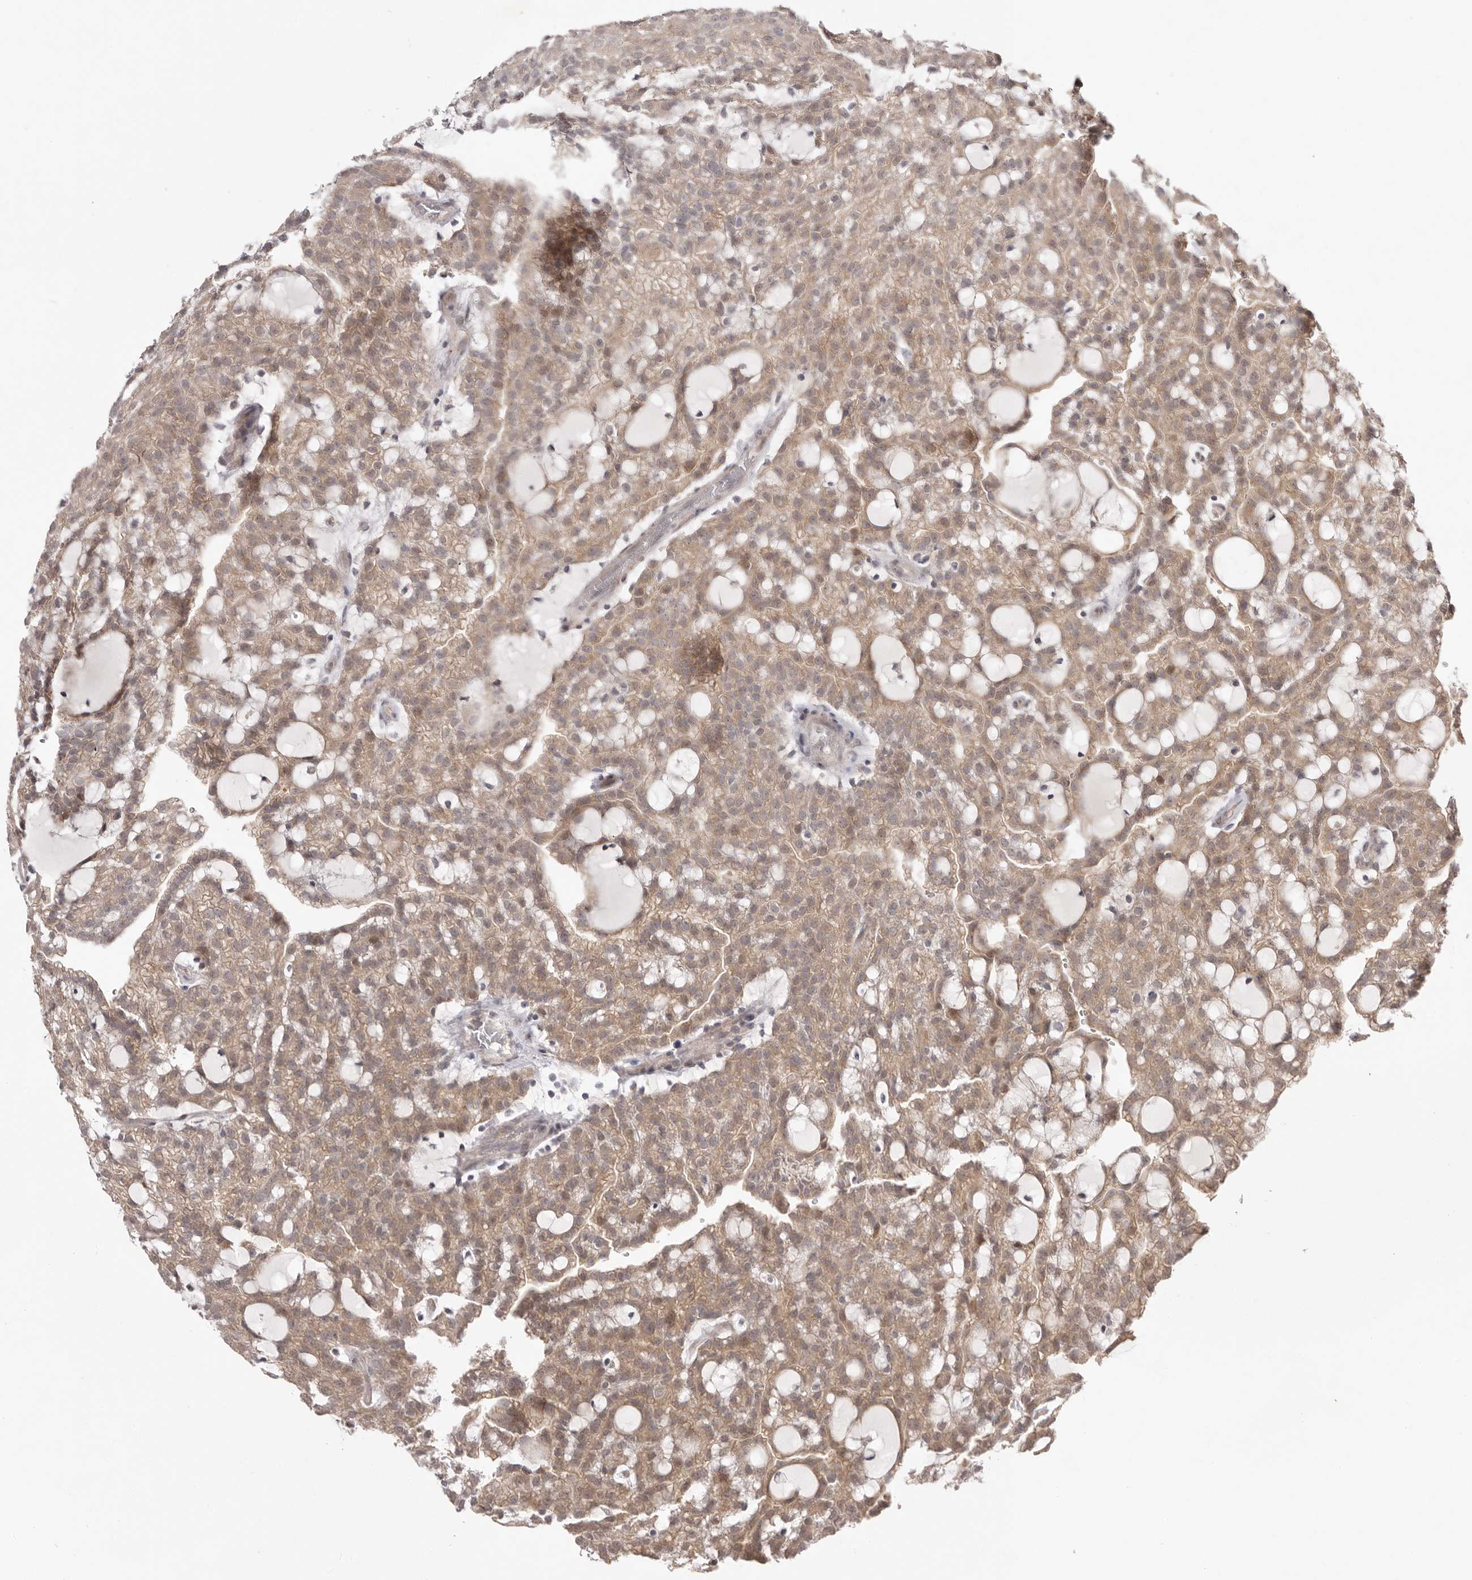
{"staining": {"intensity": "moderate", "quantity": ">75%", "location": "cytoplasmic/membranous,nuclear"}, "tissue": "renal cancer", "cell_type": "Tumor cells", "image_type": "cancer", "snomed": [{"axis": "morphology", "description": "Adenocarcinoma, NOS"}, {"axis": "topography", "description": "Kidney"}], "caption": "DAB (3,3'-diaminobenzidine) immunohistochemical staining of renal adenocarcinoma exhibits moderate cytoplasmic/membranous and nuclear protein expression in approximately >75% of tumor cells.", "gene": "NSUN4", "patient": {"sex": "male", "age": 63}}